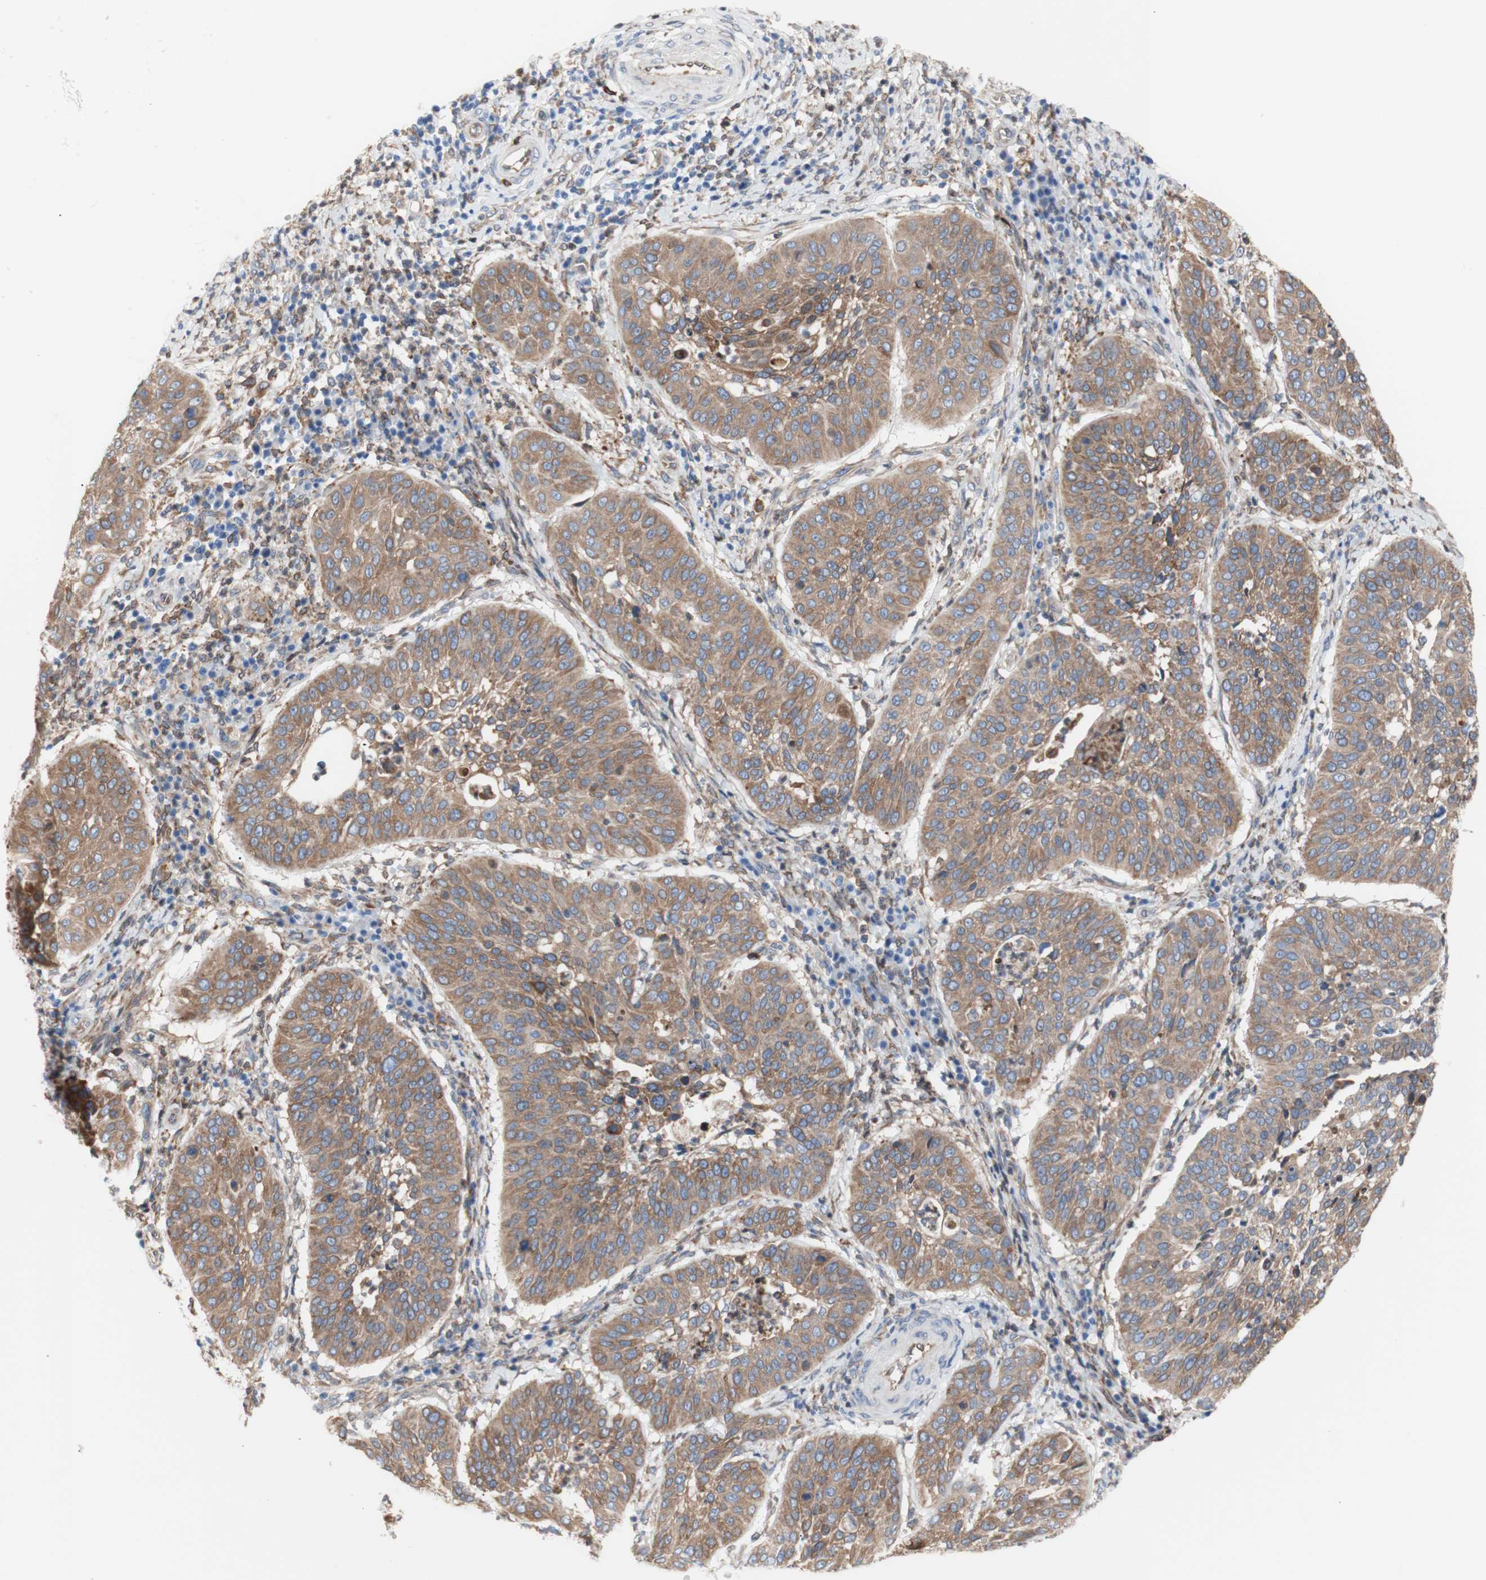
{"staining": {"intensity": "moderate", "quantity": ">75%", "location": "cytoplasmic/membranous"}, "tissue": "cervical cancer", "cell_type": "Tumor cells", "image_type": "cancer", "snomed": [{"axis": "morphology", "description": "Normal tissue, NOS"}, {"axis": "morphology", "description": "Squamous cell carcinoma, NOS"}, {"axis": "topography", "description": "Cervix"}], "caption": "Immunohistochemistry (IHC) of cervical cancer (squamous cell carcinoma) shows medium levels of moderate cytoplasmic/membranous expression in approximately >75% of tumor cells. The protein is shown in brown color, while the nuclei are stained blue.", "gene": "ERLIN1", "patient": {"sex": "female", "age": 39}}